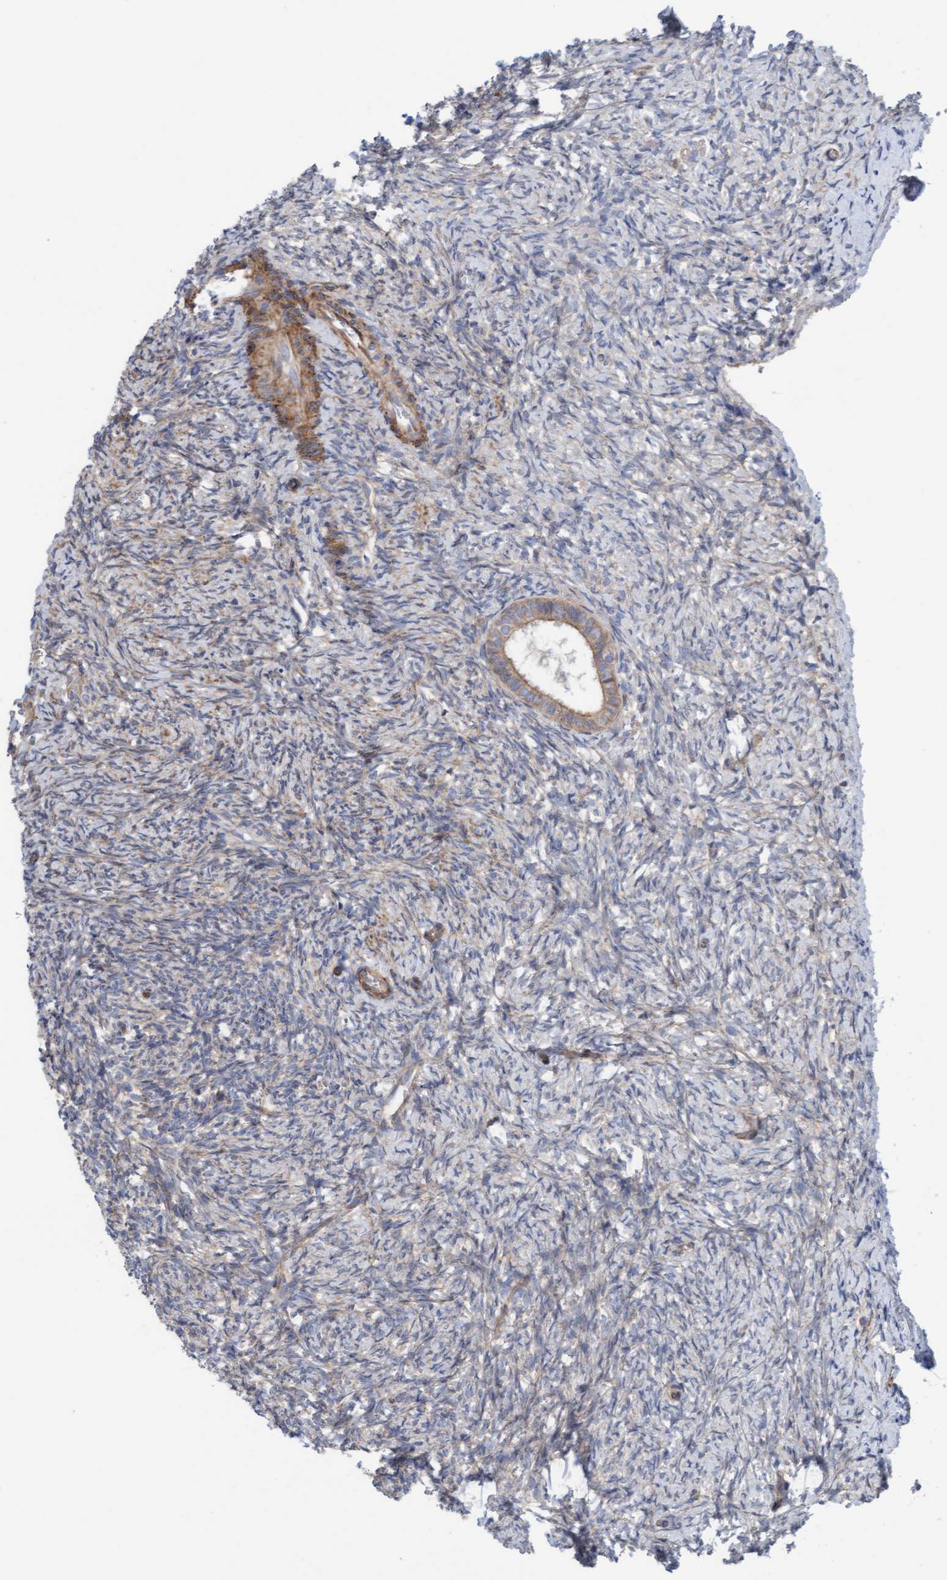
{"staining": {"intensity": "moderate", "quantity": "25%-75%", "location": "cytoplasmic/membranous"}, "tissue": "ovary", "cell_type": "Ovarian stroma cells", "image_type": "normal", "snomed": [{"axis": "morphology", "description": "Normal tissue, NOS"}, {"axis": "topography", "description": "Ovary"}], "caption": "Protein expression analysis of benign ovary exhibits moderate cytoplasmic/membranous staining in approximately 25%-75% of ovarian stroma cells. The staining was performed using DAB, with brown indicating positive protein expression. Nuclei are stained blue with hematoxylin.", "gene": "CDK5RAP3", "patient": {"sex": "female", "age": 41}}